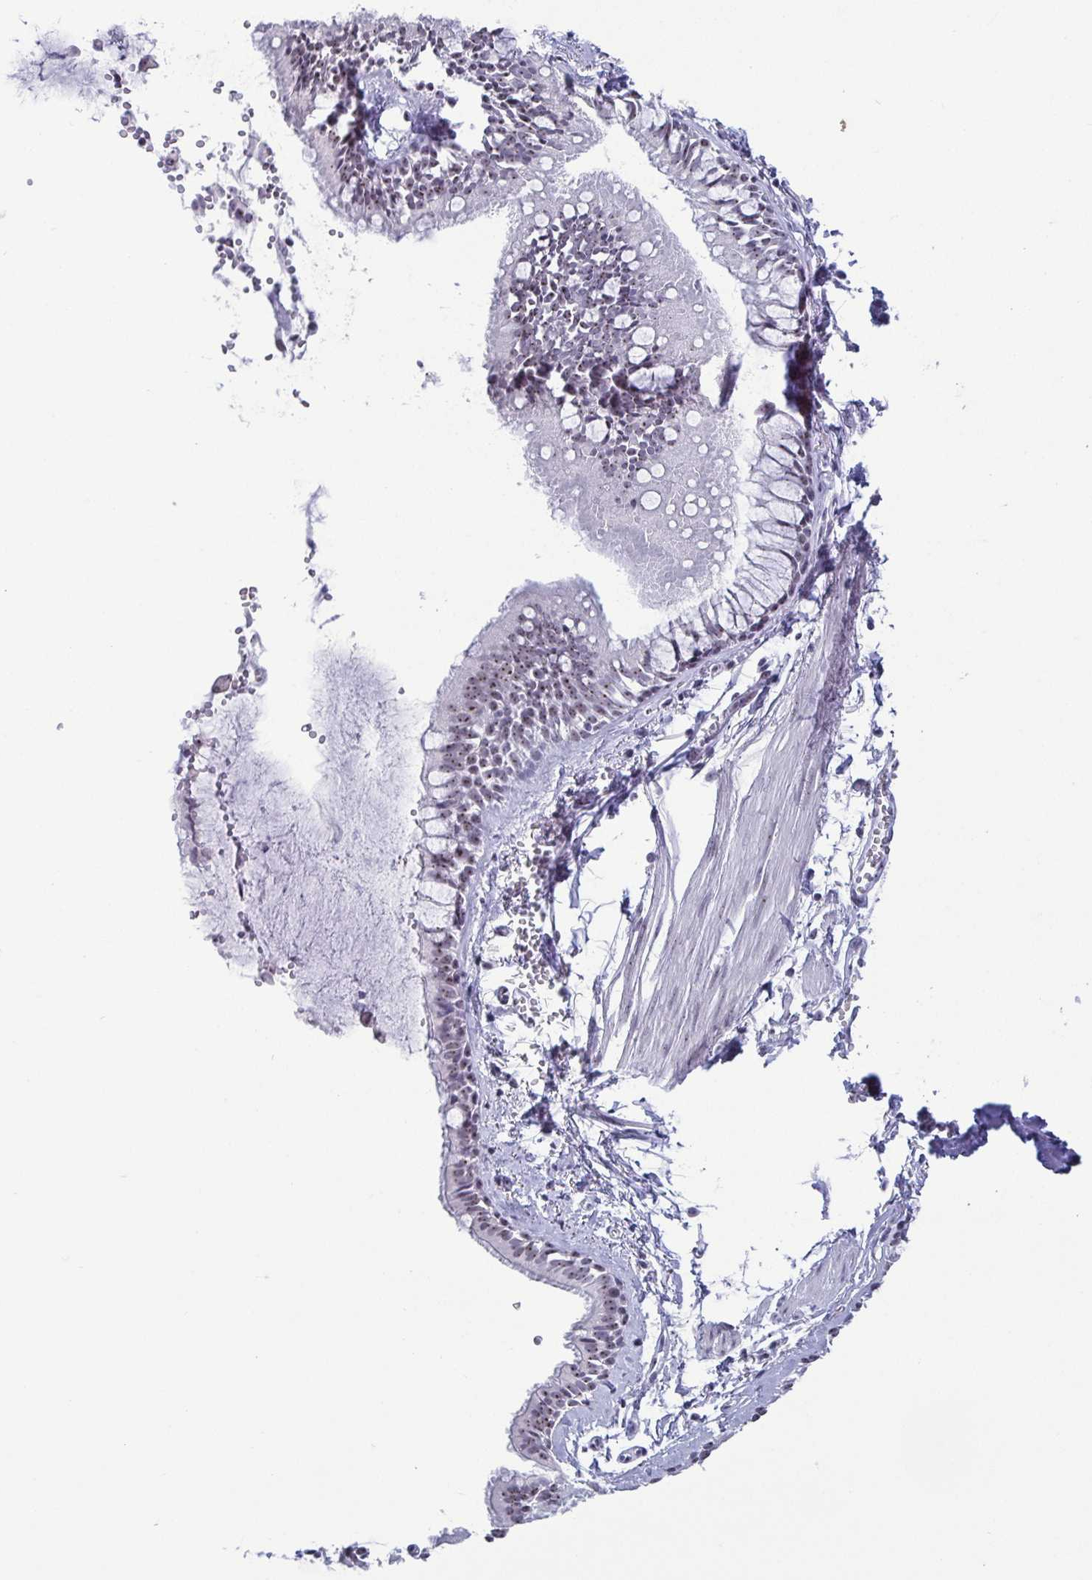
{"staining": {"intensity": "moderate", "quantity": "25%-75%", "location": "nuclear"}, "tissue": "bronchus", "cell_type": "Respiratory epithelial cells", "image_type": "normal", "snomed": [{"axis": "morphology", "description": "Normal tissue, NOS"}, {"axis": "topography", "description": "Bronchus"}], "caption": "This photomicrograph exhibits IHC staining of benign human bronchus, with medium moderate nuclear expression in approximately 25%-75% of respiratory epithelial cells.", "gene": "BZW1", "patient": {"sex": "female", "age": 59}}